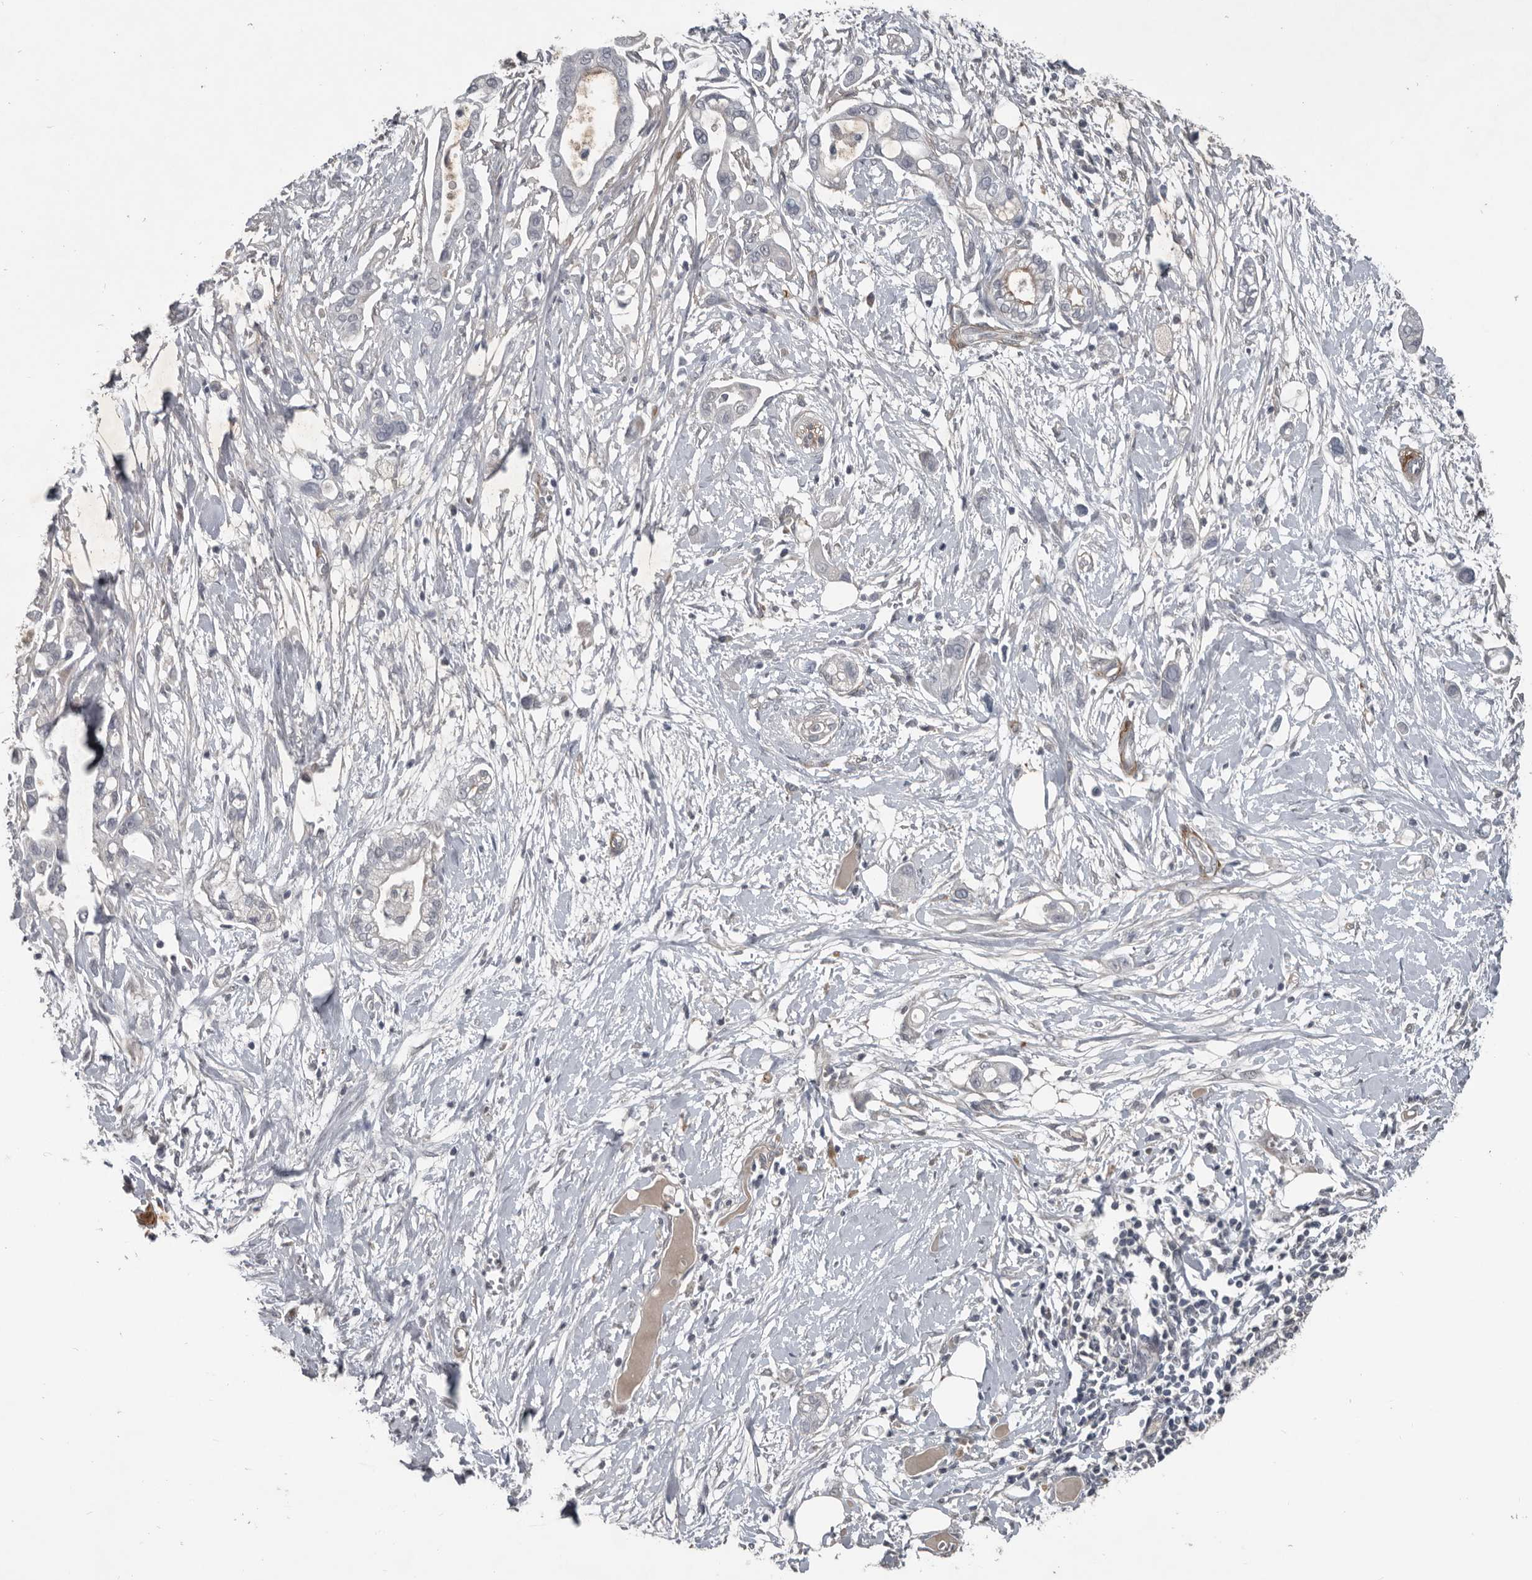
{"staining": {"intensity": "negative", "quantity": "none", "location": "none"}, "tissue": "pancreatic cancer", "cell_type": "Tumor cells", "image_type": "cancer", "snomed": [{"axis": "morphology", "description": "Adenocarcinoma, NOS"}, {"axis": "topography", "description": "Pancreas"}], "caption": "Tumor cells are negative for protein expression in human pancreatic cancer (adenocarcinoma).", "gene": "C1orf216", "patient": {"sex": "male", "age": 68}}